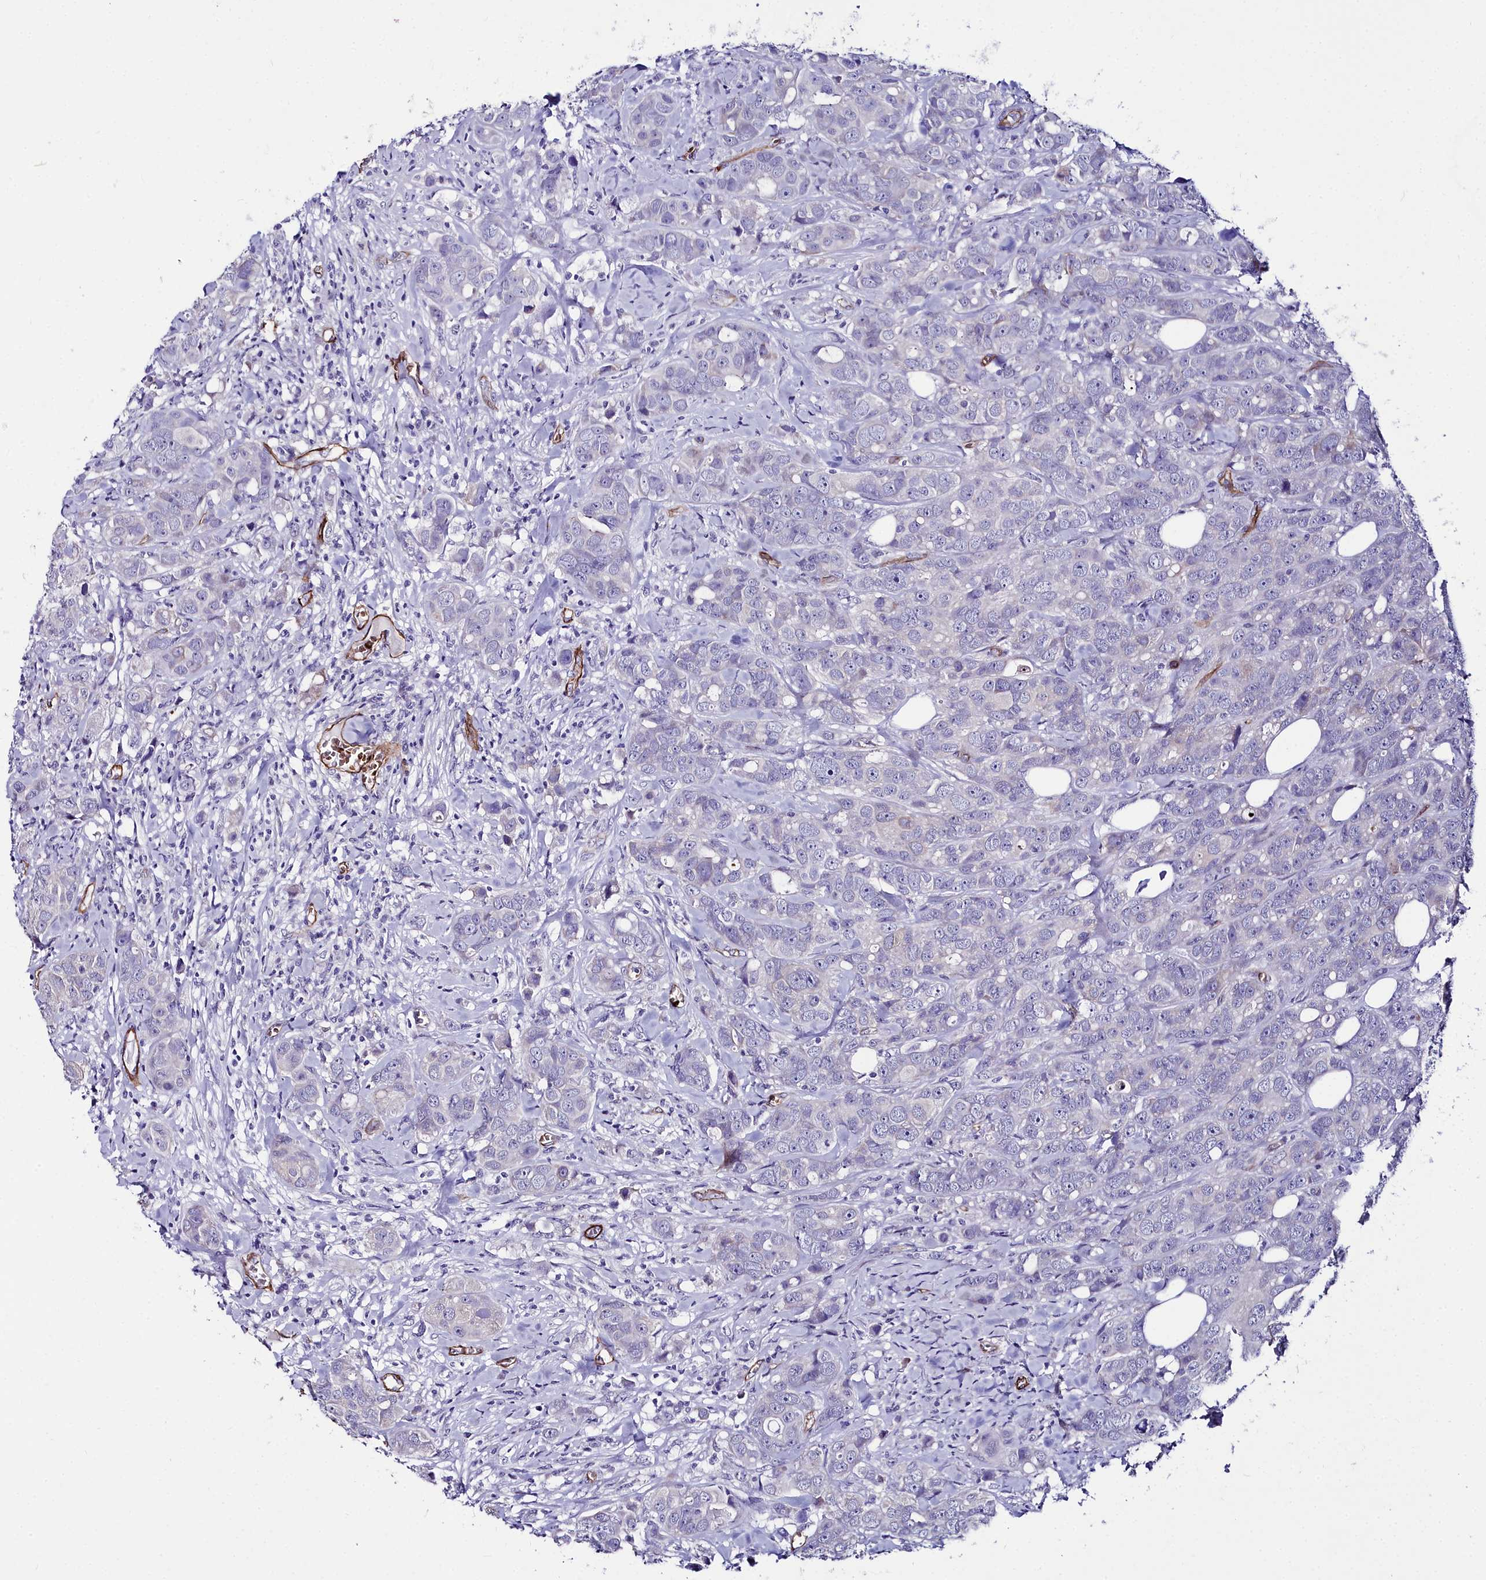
{"staining": {"intensity": "negative", "quantity": "none", "location": "none"}, "tissue": "breast cancer", "cell_type": "Tumor cells", "image_type": "cancer", "snomed": [{"axis": "morphology", "description": "Duct carcinoma"}, {"axis": "topography", "description": "Breast"}], "caption": "Immunohistochemistry of human intraductal carcinoma (breast) reveals no expression in tumor cells. (IHC, brightfield microscopy, high magnification).", "gene": "CYP4F11", "patient": {"sex": "female", "age": 43}}